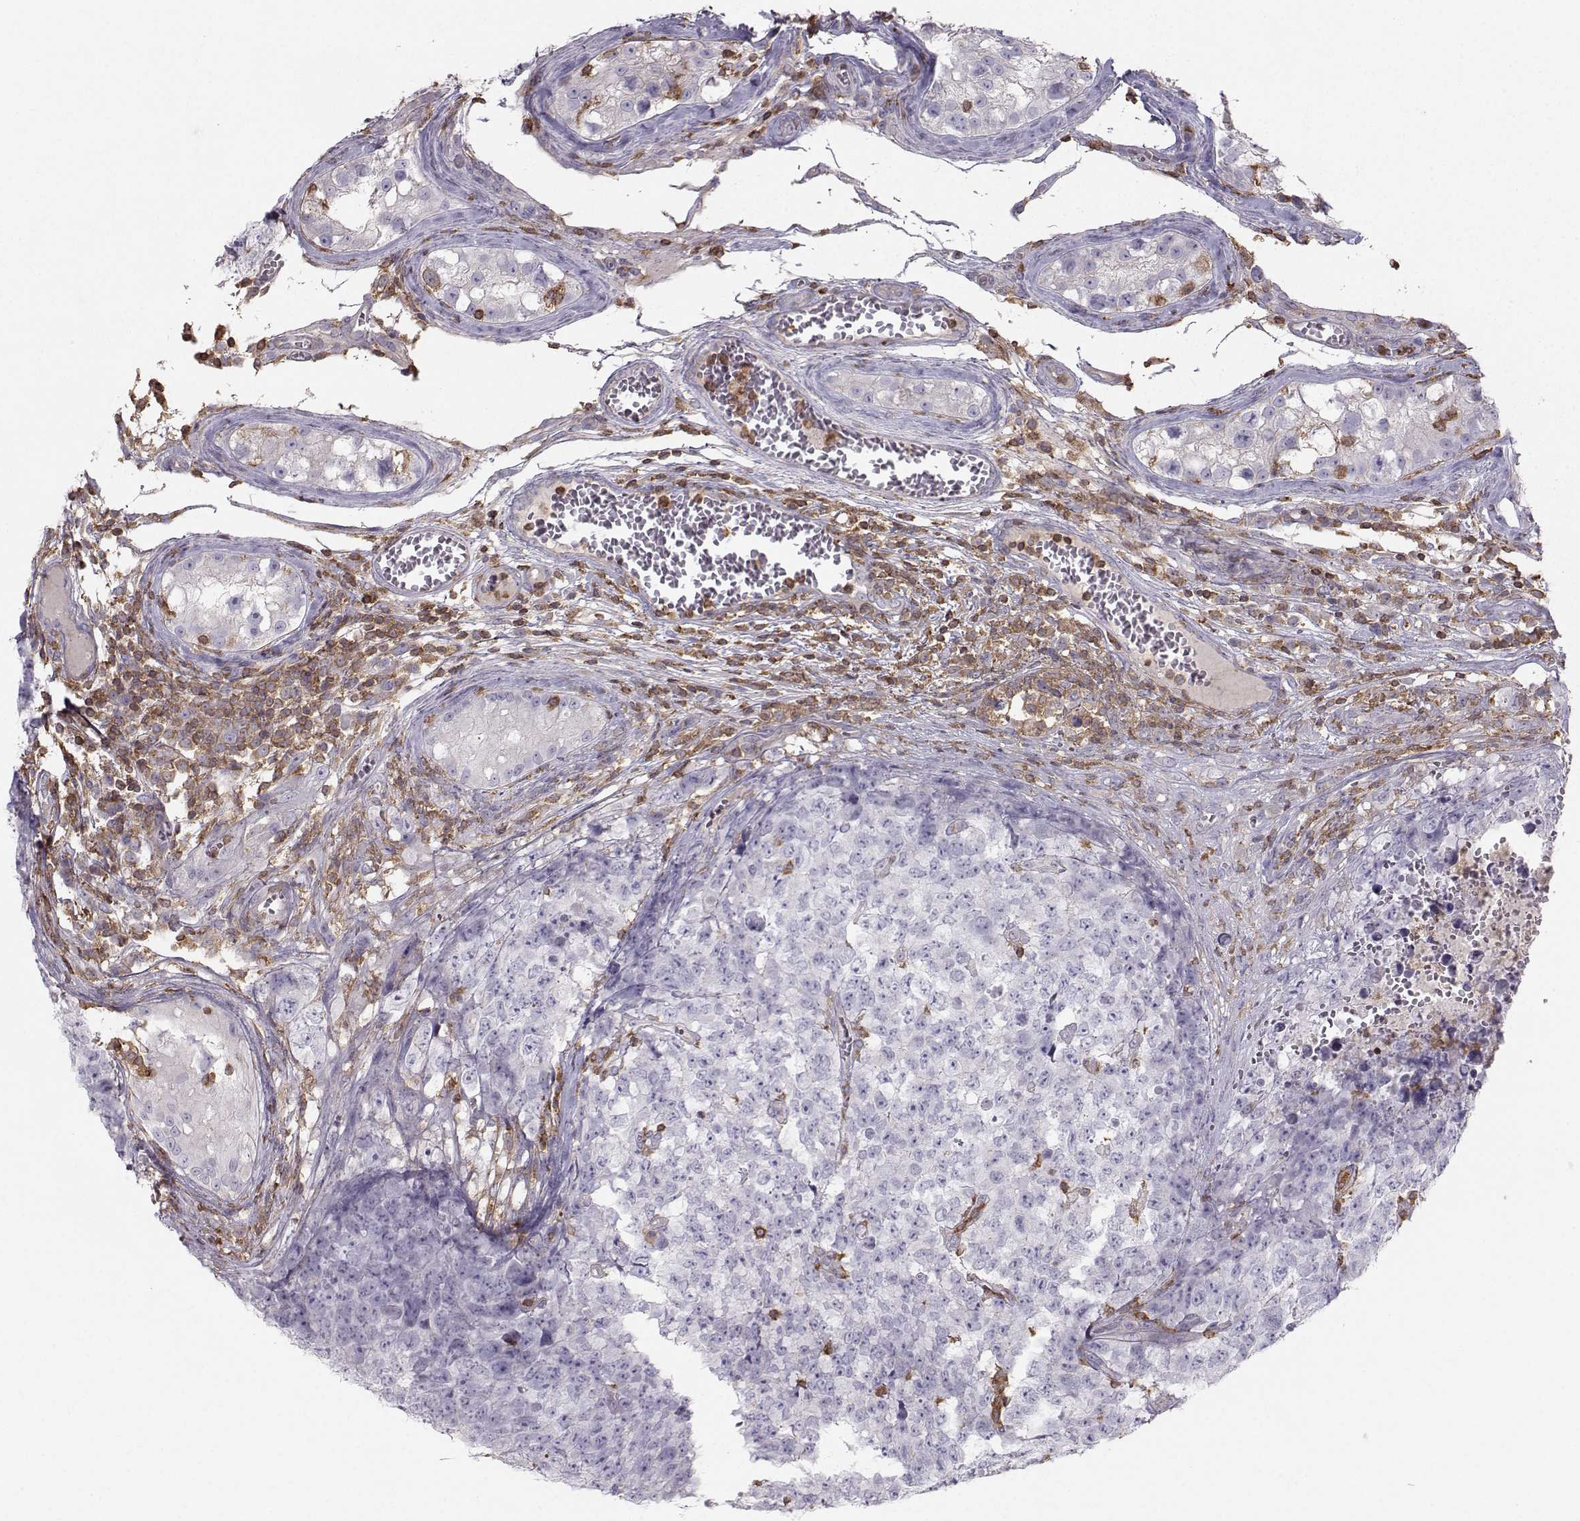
{"staining": {"intensity": "negative", "quantity": "none", "location": "none"}, "tissue": "testis cancer", "cell_type": "Tumor cells", "image_type": "cancer", "snomed": [{"axis": "morphology", "description": "Carcinoma, Embryonal, NOS"}, {"axis": "topography", "description": "Testis"}], "caption": "Tumor cells show no significant protein staining in testis cancer (embryonal carcinoma). (Brightfield microscopy of DAB immunohistochemistry at high magnification).", "gene": "ZBTB32", "patient": {"sex": "male", "age": 23}}